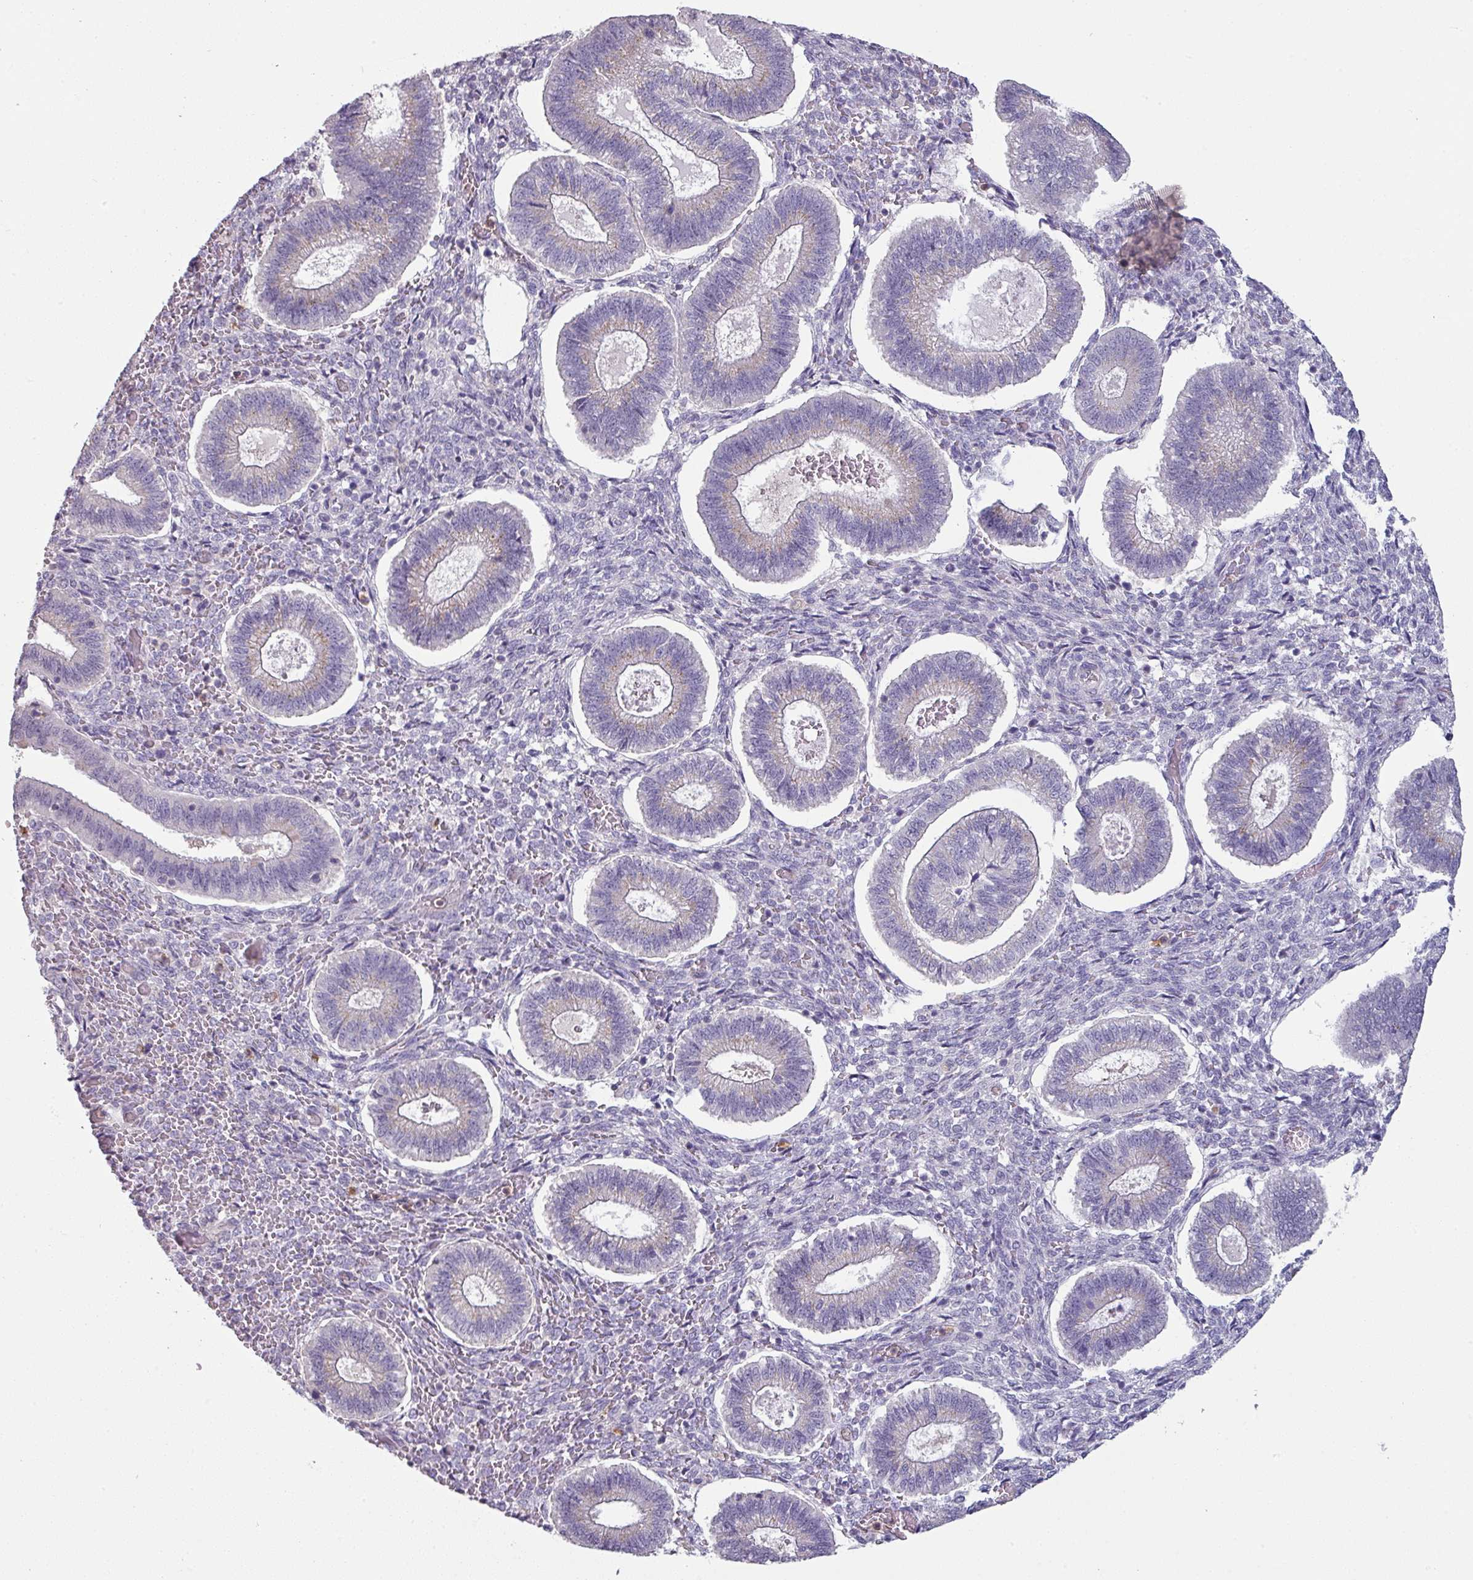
{"staining": {"intensity": "negative", "quantity": "none", "location": "none"}, "tissue": "endometrium", "cell_type": "Cells in endometrial stroma", "image_type": "normal", "snomed": [{"axis": "morphology", "description": "Normal tissue, NOS"}, {"axis": "topography", "description": "Endometrium"}], "caption": "The immunohistochemistry photomicrograph has no significant staining in cells in endometrial stroma of endometrium. Brightfield microscopy of IHC stained with DAB (brown) and hematoxylin (blue), captured at high magnification.", "gene": "MAGEC3", "patient": {"sex": "female", "age": 25}}